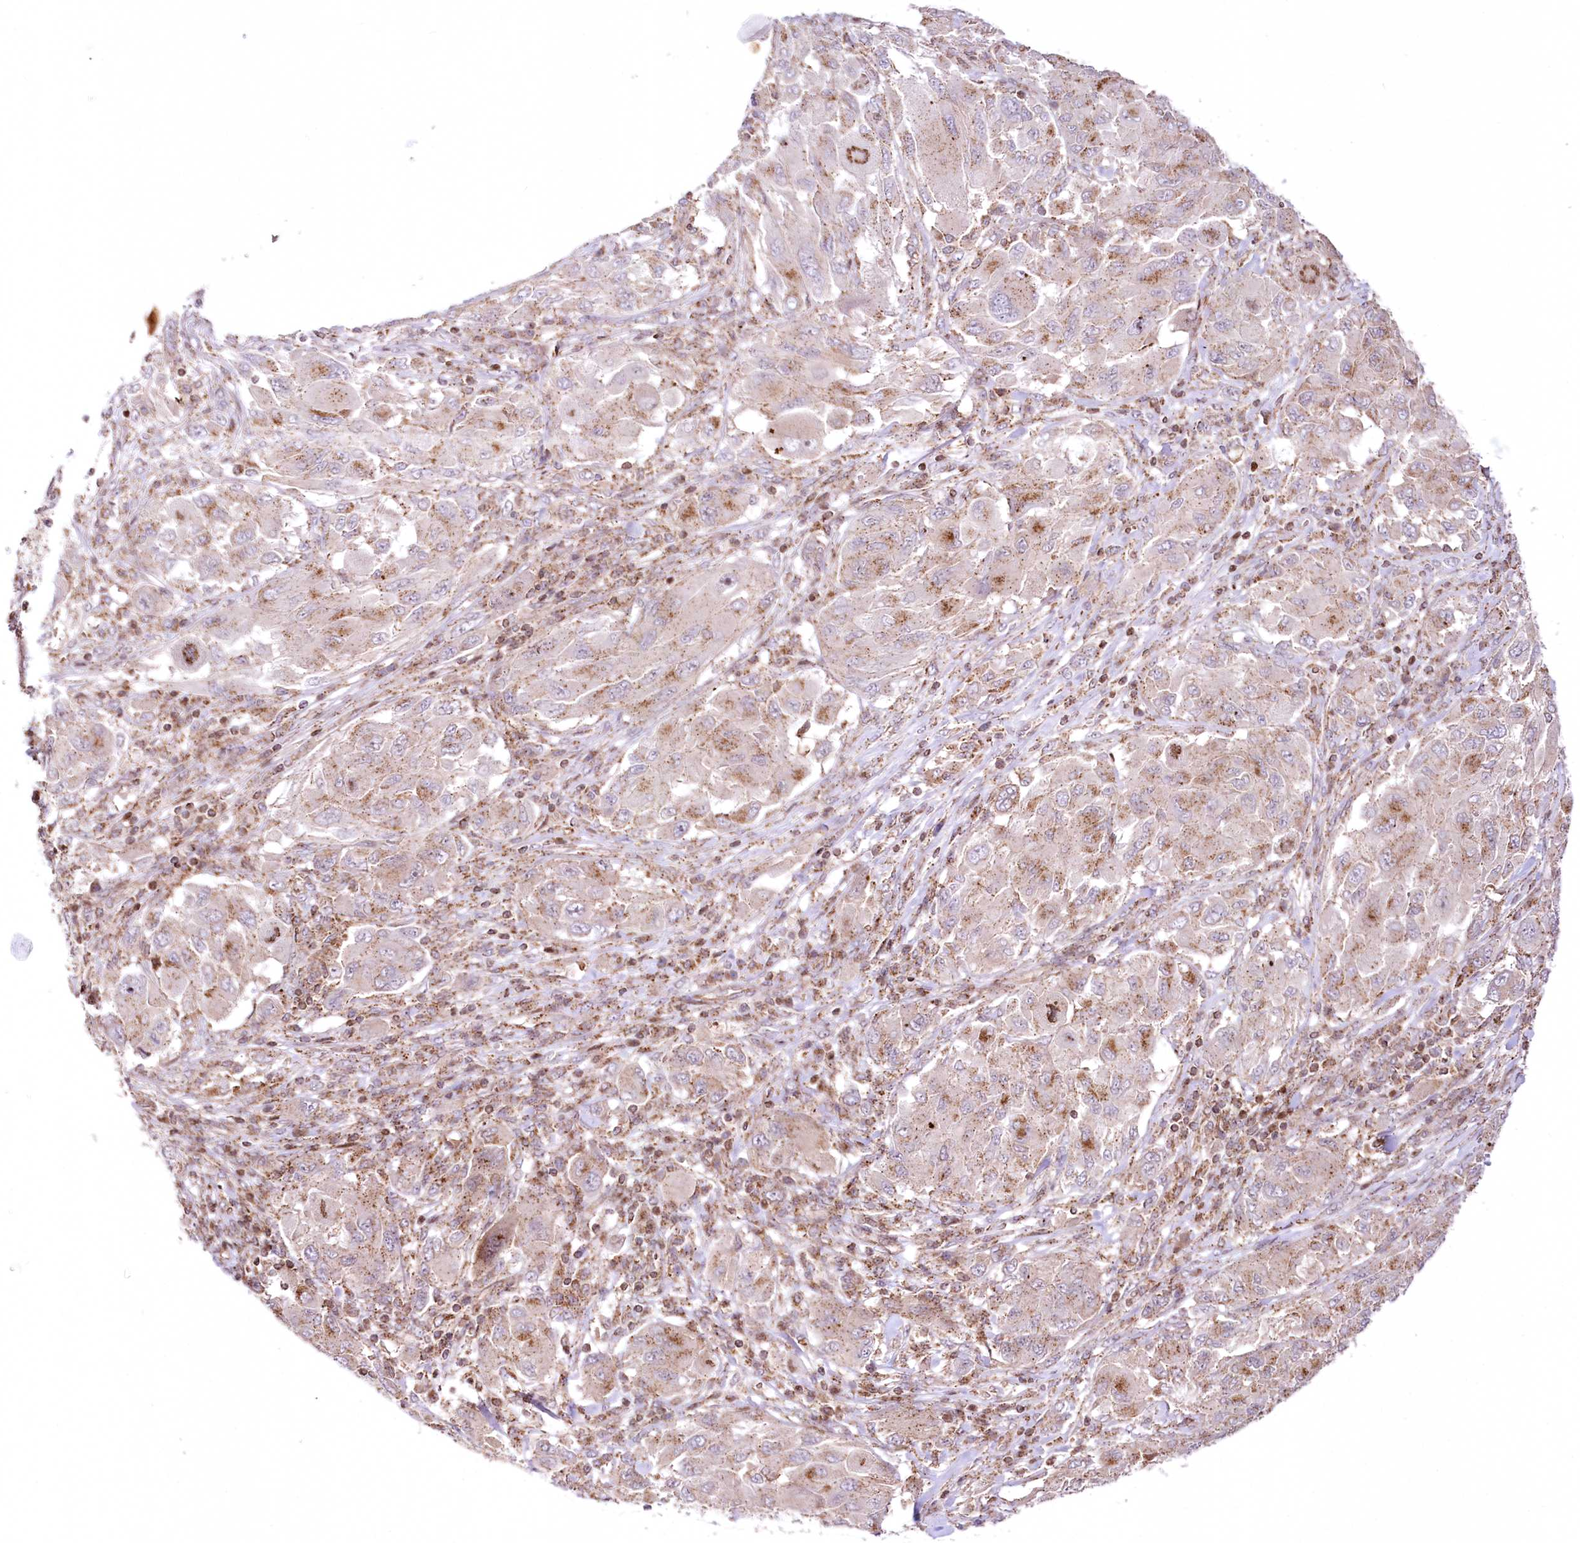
{"staining": {"intensity": "moderate", "quantity": ">75%", "location": "cytoplasmic/membranous"}, "tissue": "melanoma", "cell_type": "Tumor cells", "image_type": "cancer", "snomed": [{"axis": "morphology", "description": "Malignant melanoma, NOS"}, {"axis": "topography", "description": "Skin"}], "caption": "Tumor cells exhibit medium levels of moderate cytoplasmic/membranous staining in approximately >75% of cells in malignant melanoma.", "gene": "ZFYVE27", "patient": {"sex": "female", "age": 91}}